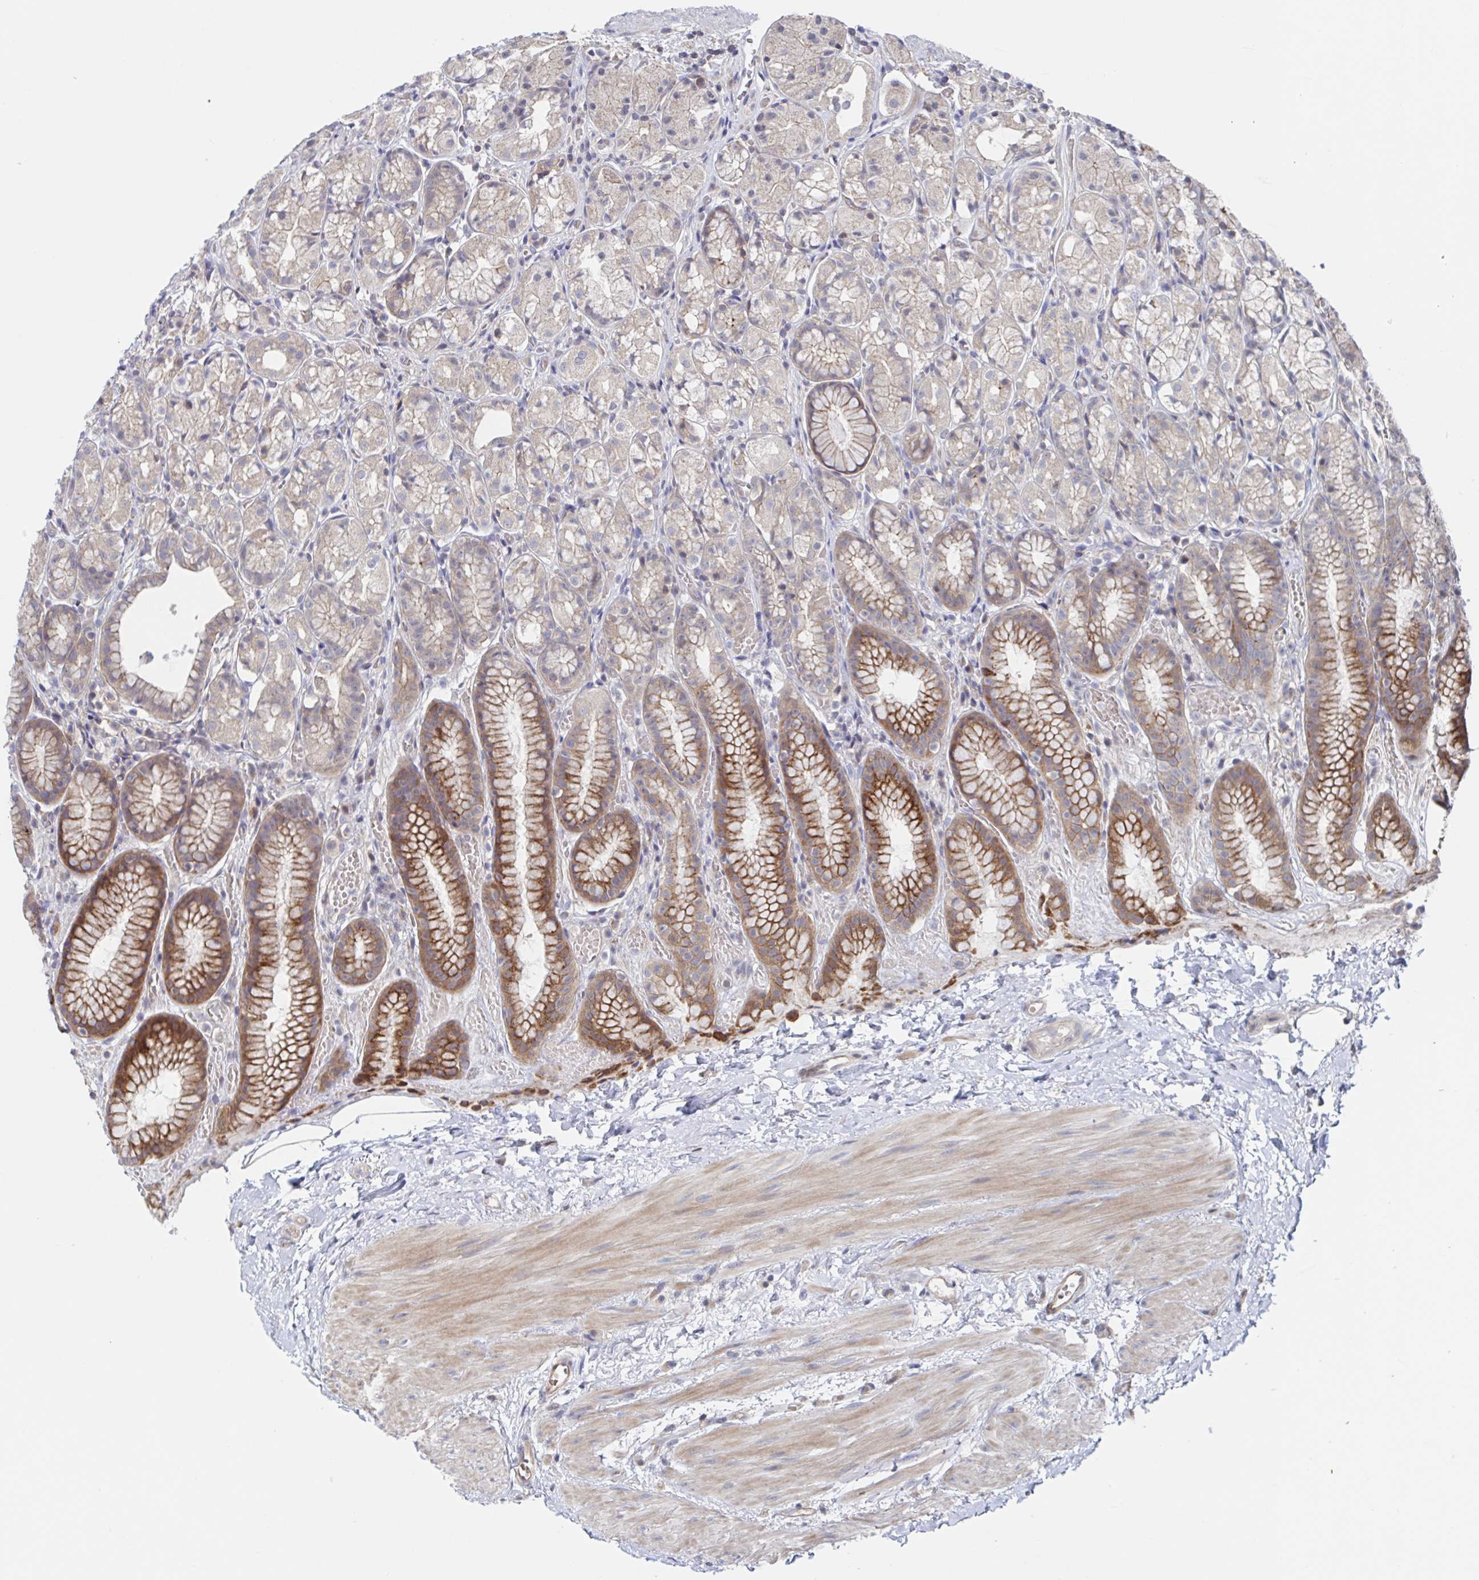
{"staining": {"intensity": "moderate", "quantity": "25%-75%", "location": "cytoplasmic/membranous"}, "tissue": "stomach", "cell_type": "Glandular cells", "image_type": "normal", "snomed": [{"axis": "morphology", "description": "Normal tissue, NOS"}, {"axis": "topography", "description": "Stomach"}], "caption": "A photomicrograph showing moderate cytoplasmic/membranous expression in about 25%-75% of glandular cells in benign stomach, as visualized by brown immunohistochemical staining.", "gene": "DHRS12", "patient": {"sex": "male", "age": 70}}